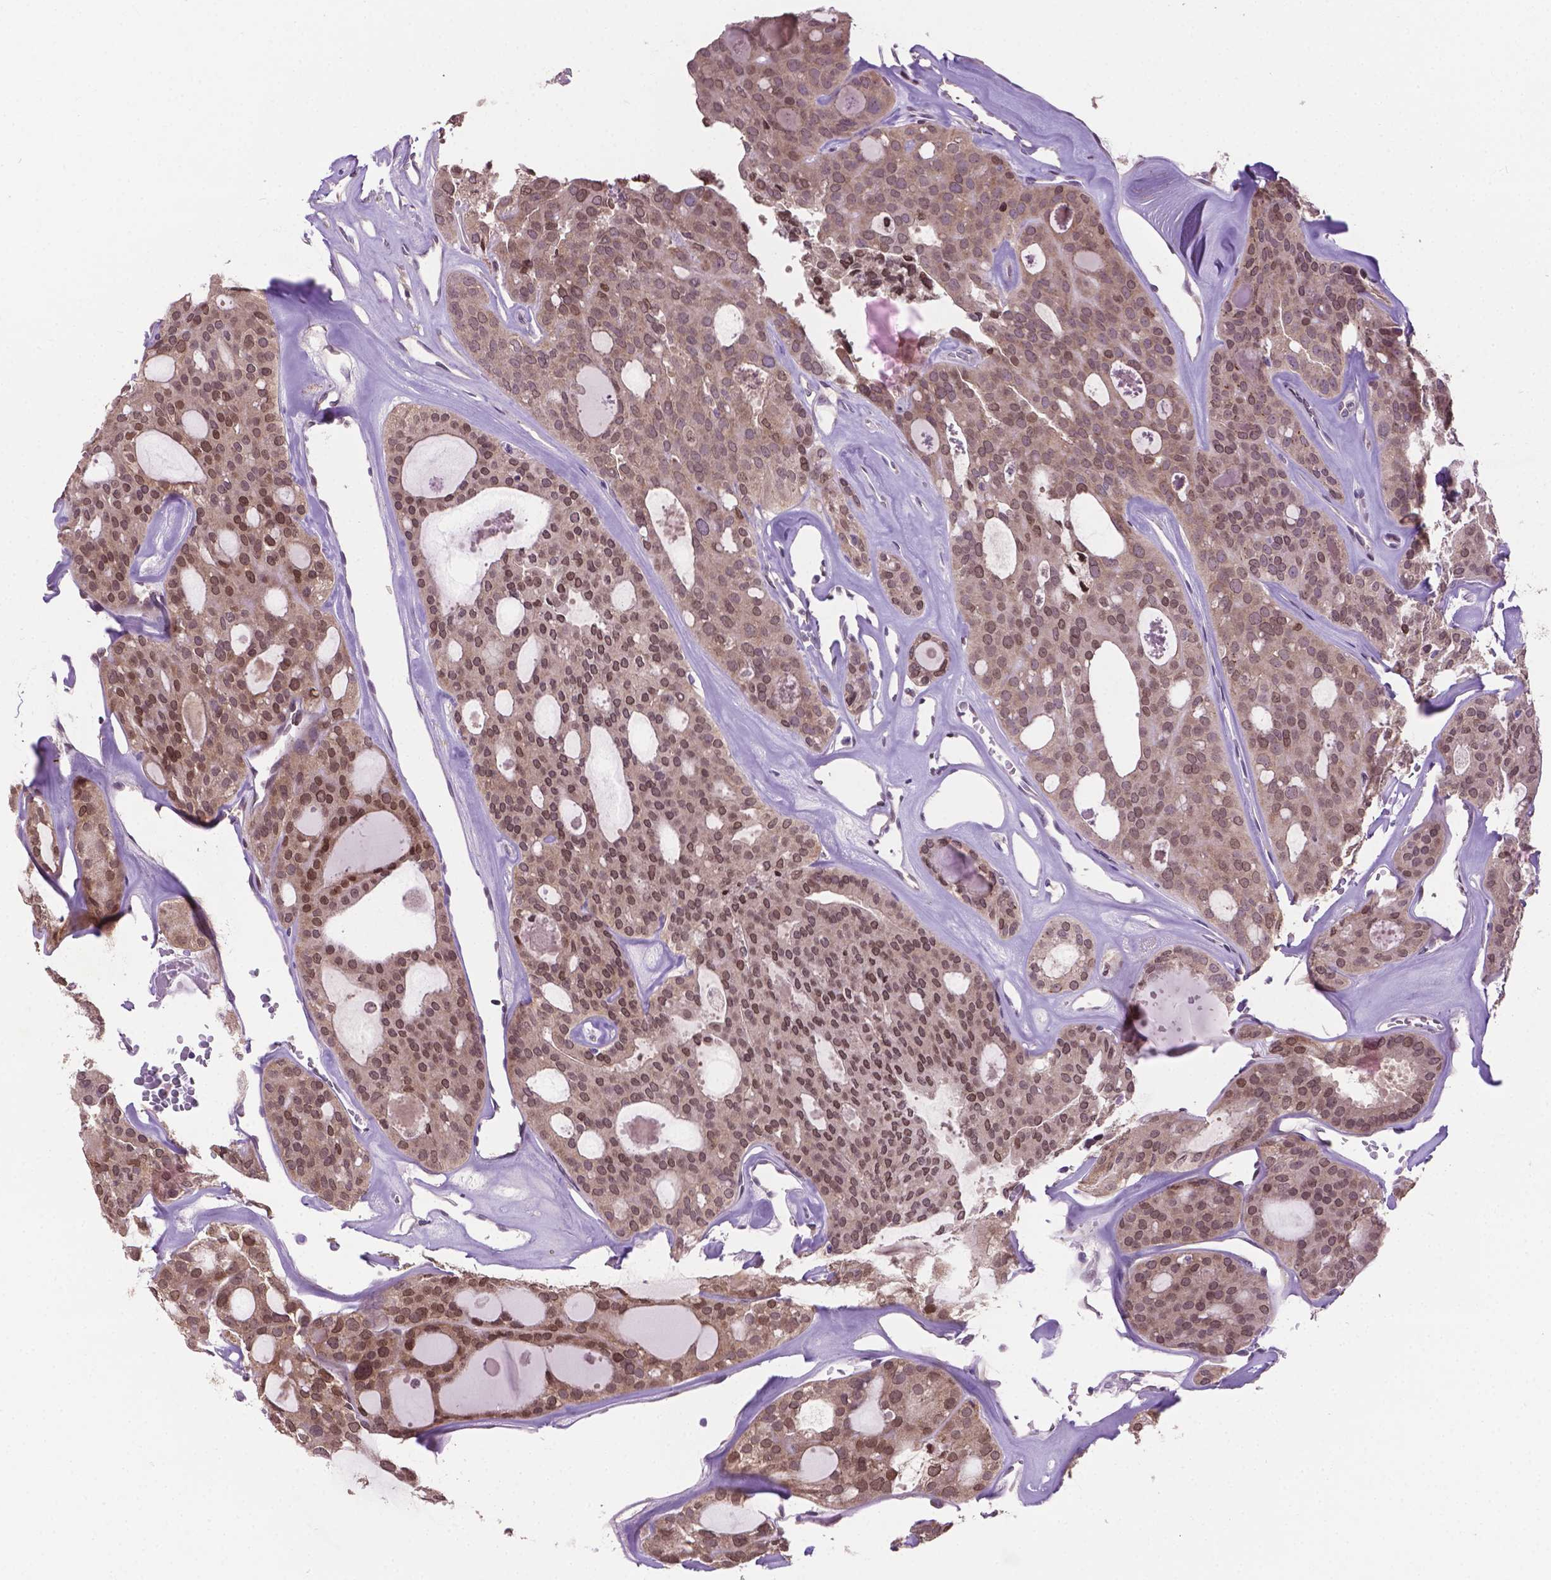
{"staining": {"intensity": "weak", "quantity": ">75%", "location": "nuclear"}, "tissue": "thyroid cancer", "cell_type": "Tumor cells", "image_type": "cancer", "snomed": [{"axis": "morphology", "description": "Follicular adenoma carcinoma, NOS"}, {"axis": "topography", "description": "Thyroid gland"}], "caption": "Tumor cells reveal low levels of weak nuclear staining in about >75% of cells in human thyroid cancer (follicular adenoma carcinoma).", "gene": "IRF6", "patient": {"sex": "male", "age": 75}}